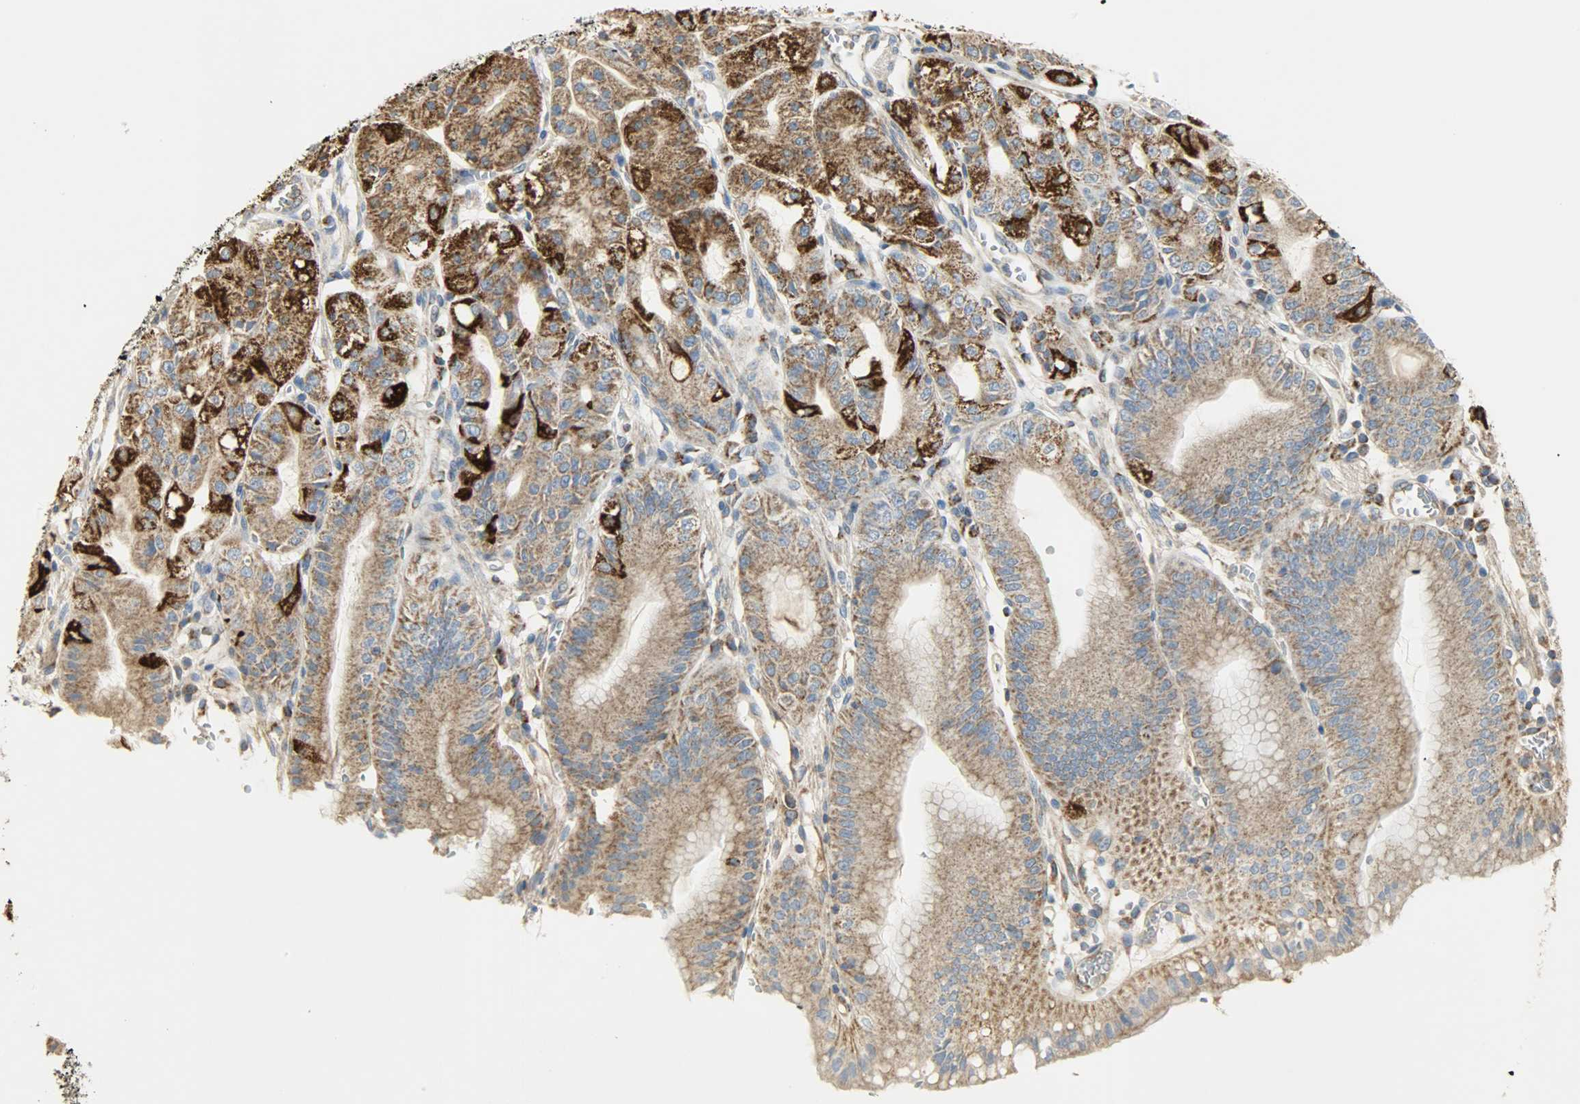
{"staining": {"intensity": "moderate", "quantity": ">75%", "location": "cytoplasmic/membranous"}, "tissue": "stomach", "cell_type": "Glandular cells", "image_type": "normal", "snomed": [{"axis": "morphology", "description": "Normal tissue, NOS"}, {"axis": "topography", "description": "Stomach, lower"}], "caption": "Moderate cytoplasmic/membranous staining for a protein is seen in about >75% of glandular cells of normal stomach using immunohistochemistry (IHC).", "gene": "NNT", "patient": {"sex": "male", "age": 71}}